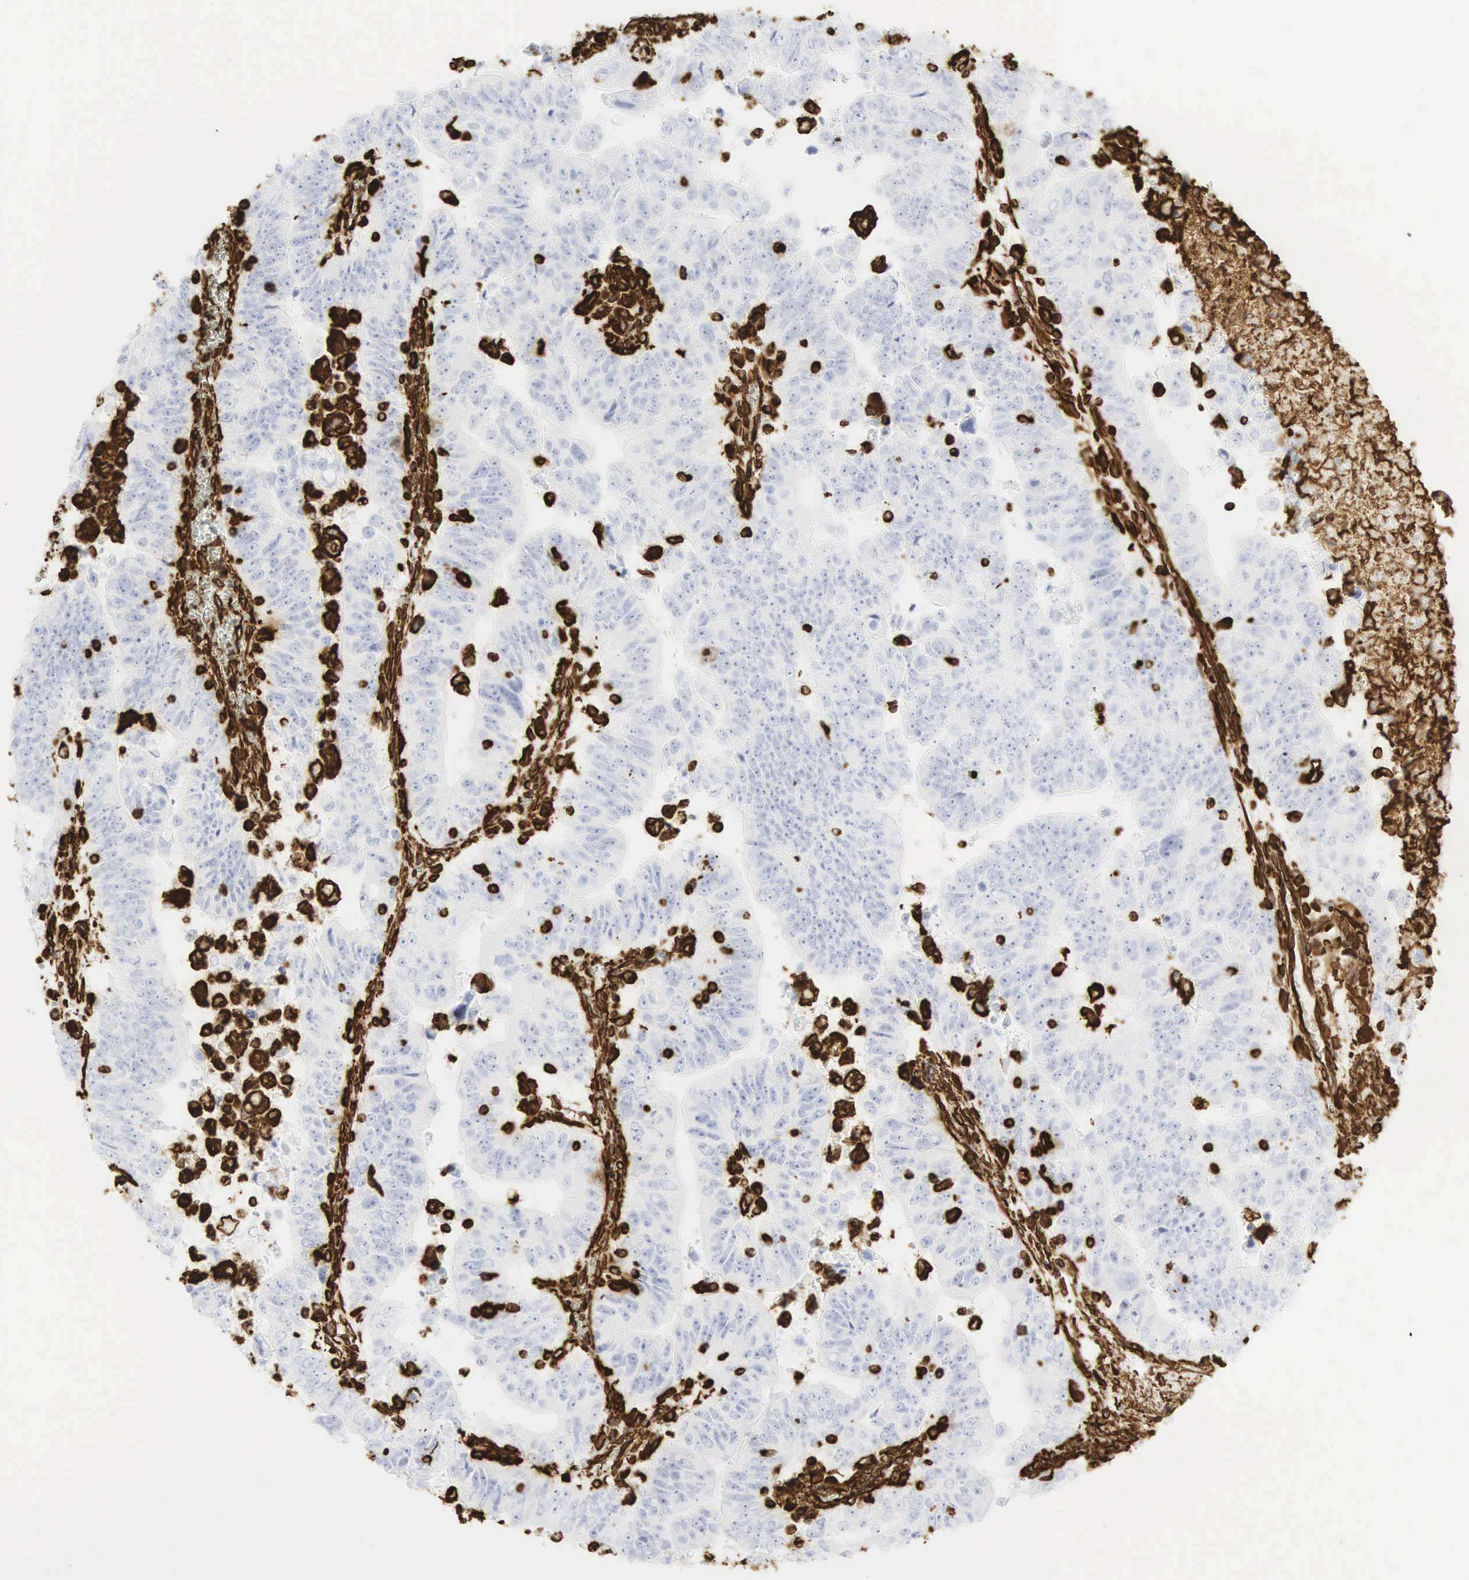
{"staining": {"intensity": "strong", "quantity": "<25%", "location": "cytoplasmic/membranous"}, "tissue": "stomach cancer", "cell_type": "Tumor cells", "image_type": "cancer", "snomed": [{"axis": "morphology", "description": "Adenocarcinoma, NOS"}, {"axis": "topography", "description": "Stomach, upper"}], "caption": "This is a micrograph of immunohistochemistry staining of stomach adenocarcinoma, which shows strong staining in the cytoplasmic/membranous of tumor cells.", "gene": "VIM", "patient": {"sex": "female", "age": 50}}